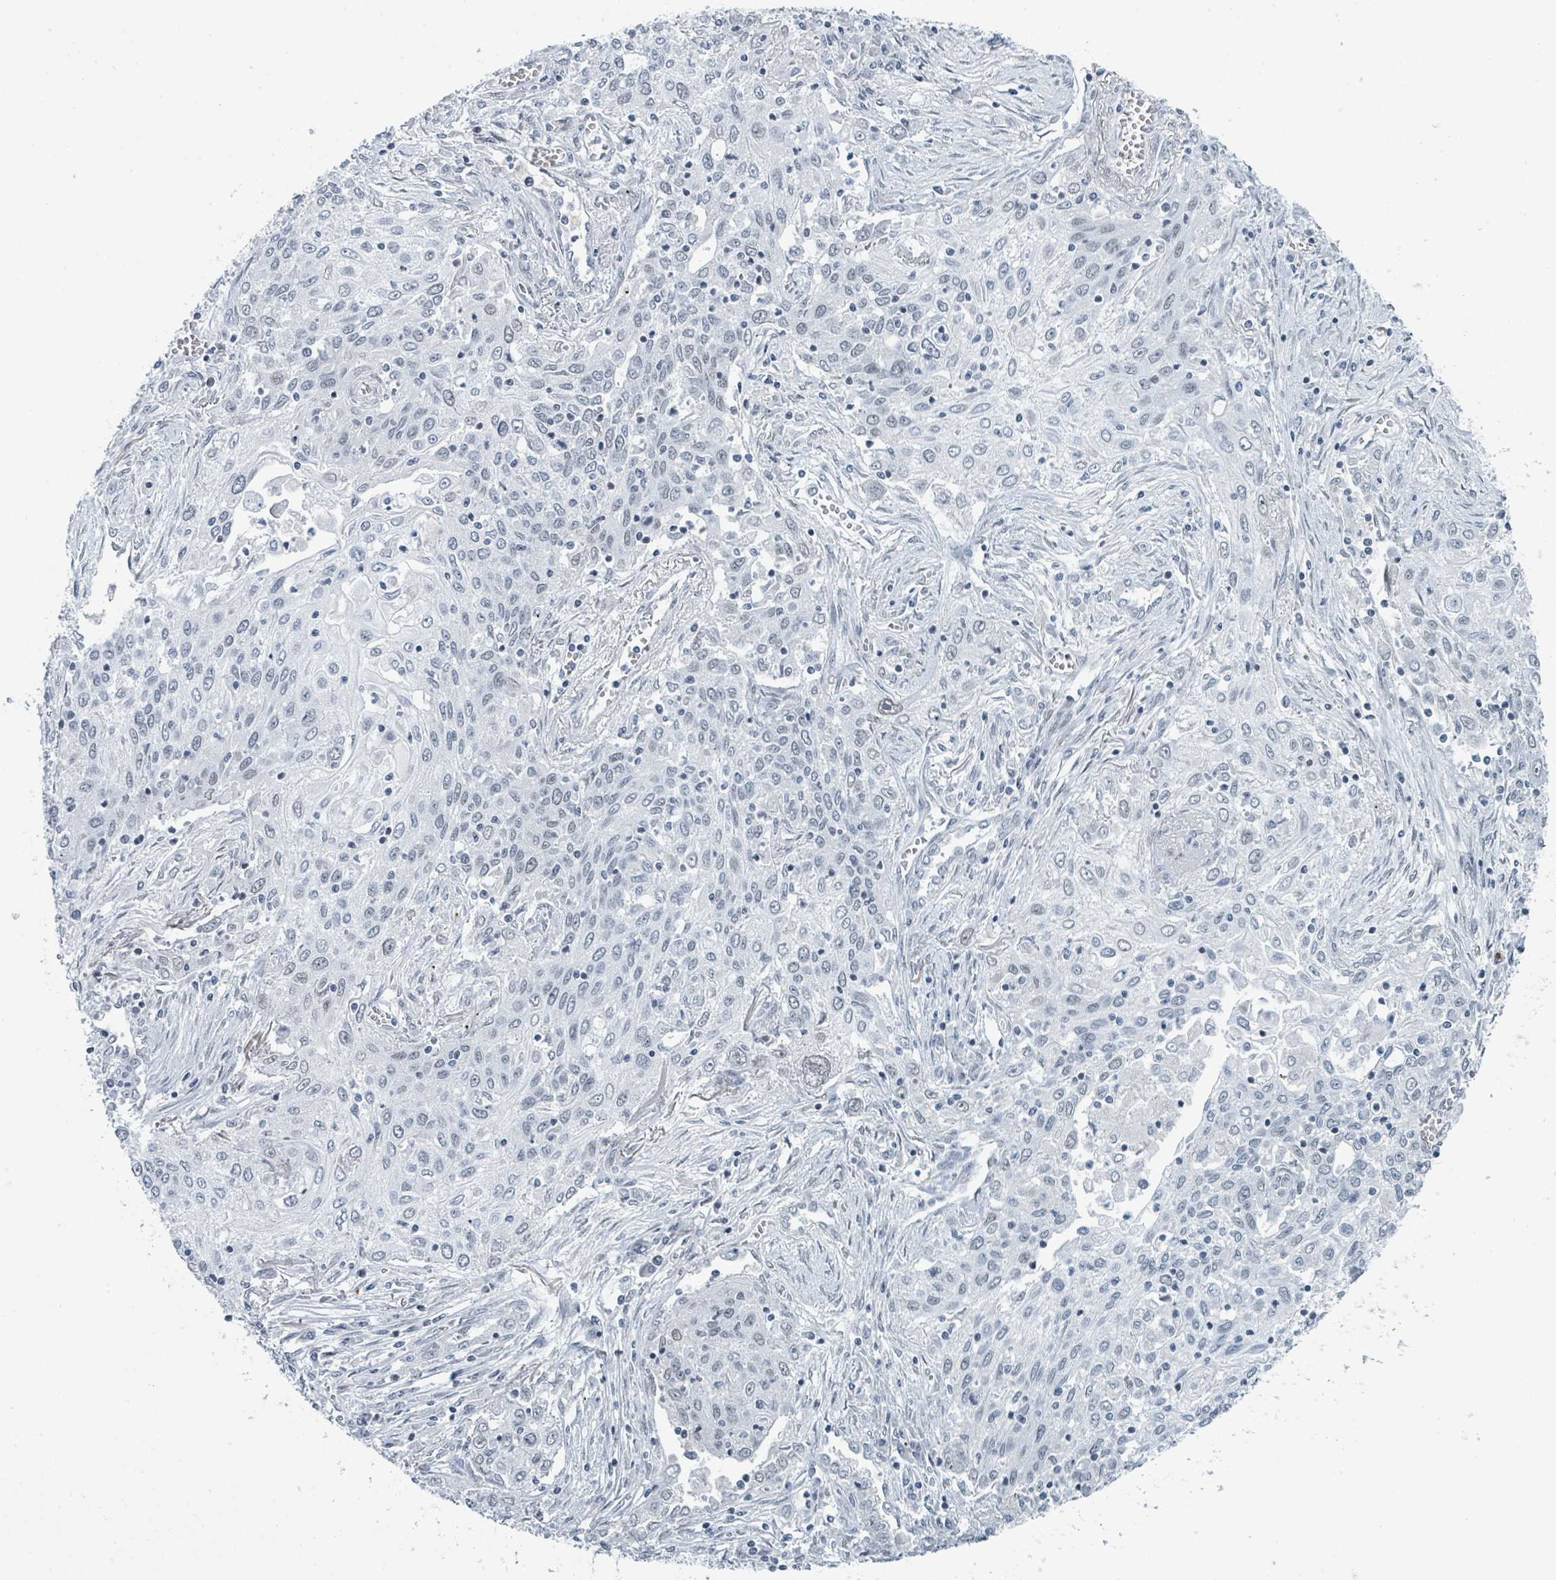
{"staining": {"intensity": "negative", "quantity": "none", "location": "none"}, "tissue": "lung cancer", "cell_type": "Tumor cells", "image_type": "cancer", "snomed": [{"axis": "morphology", "description": "Squamous cell carcinoma, NOS"}, {"axis": "topography", "description": "Lung"}], "caption": "Protein analysis of squamous cell carcinoma (lung) shows no significant staining in tumor cells. (Stains: DAB (3,3'-diaminobenzidine) immunohistochemistry (IHC) with hematoxylin counter stain, Microscopy: brightfield microscopy at high magnification).", "gene": "EHMT2", "patient": {"sex": "female", "age": 69}}